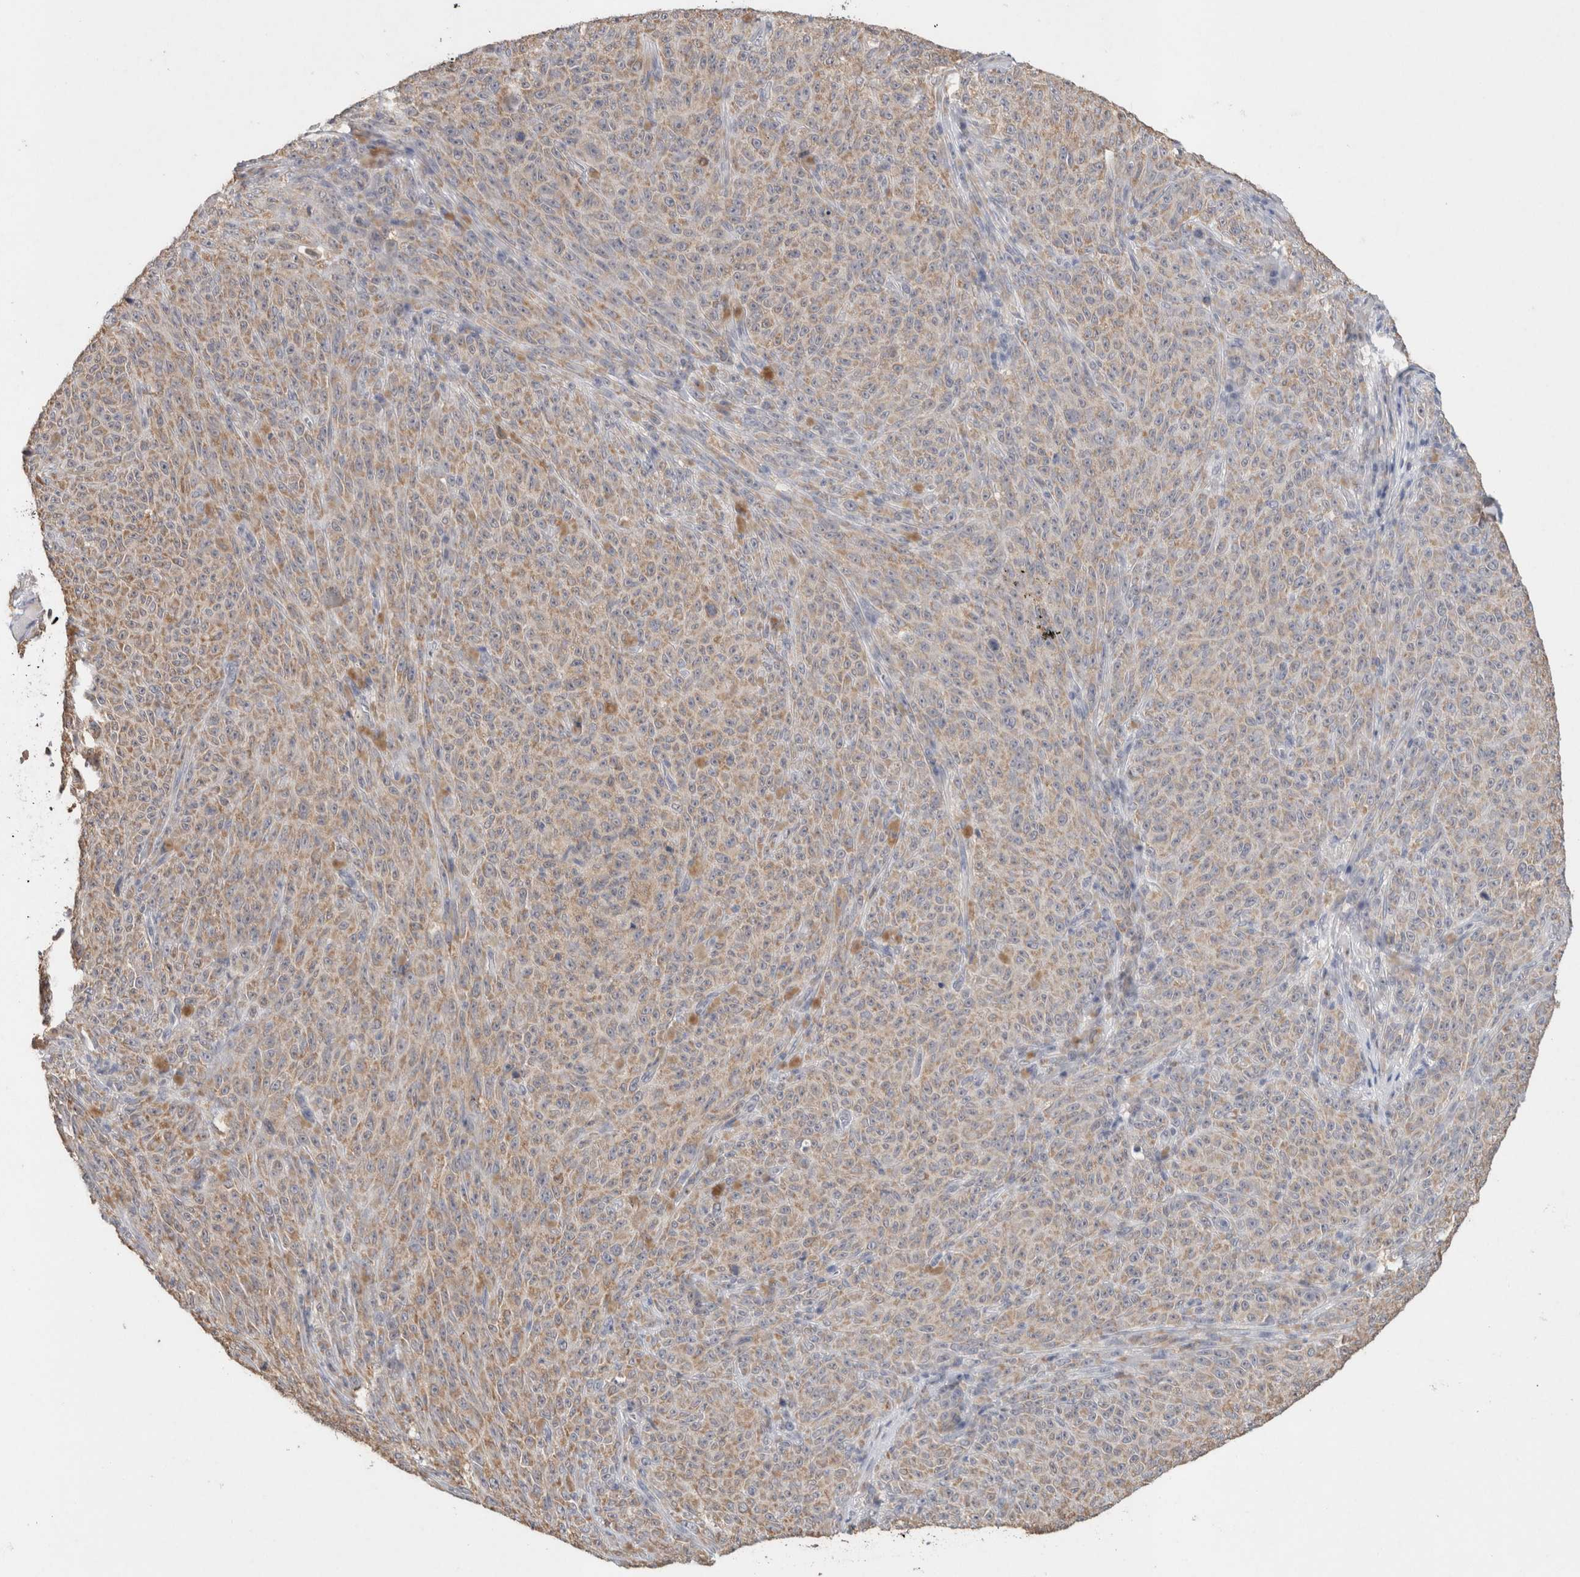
{"staining": {"intensity": "moderate", "quantity": ">75%", "location": "cytoplasmic/membranous"}, "tissue": "melanoma", "cell_type": "Tumor cells", "image_type": "cancer", "snomed": [{"axis": "morphology", "description": "Malignant melanoma, NOS"}, {"axis": "topography", "description": "Skin"}], "caption": "A brown stain labels moderate cytoplasmic/membranous positivity of a protein in melanoma tumor cells. The protein is shown in brown color, while the nuclei are stained blue.", "gene": "RAB14", "patient": {"sex": "female", "age": 82}}